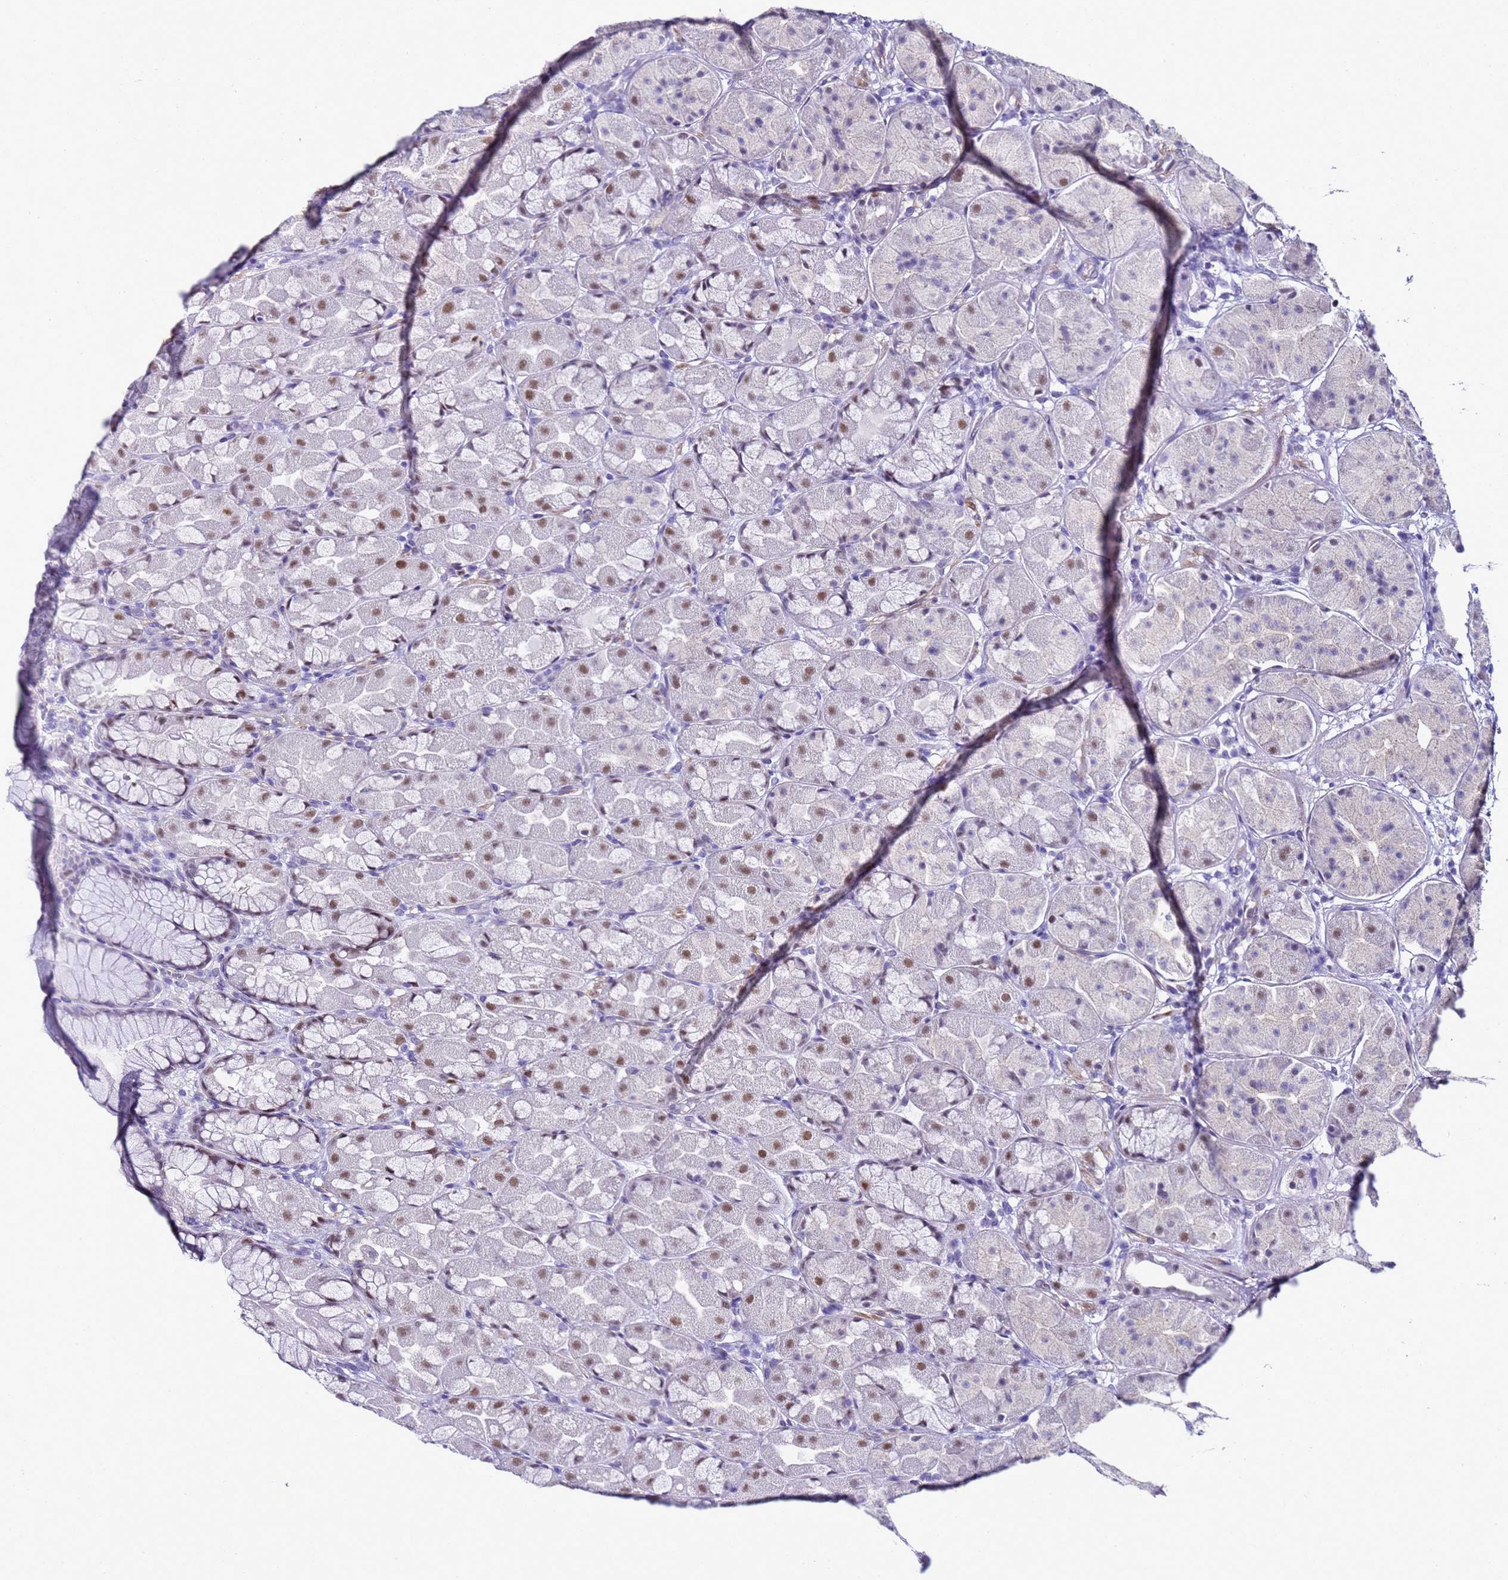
{"staining": {"intensity": "moderate", "quantity": "25%-75%", "location": "nuclear"}, "tissue": "stomach", "cell_type": "Glandular cells", "image_type": "normal", "snomed": [{"axis": "morphology", "description": "Normal tissue, NOS"}, {"axis": "topography", "description": "Stomach"}], "caption": "An immunohistochemistry (IHC) image of benign tissue is shown. Protein staining in brown labels moderate nuclear positivity in stomach within glandular cells.", "gene": "BCL7A", "patient": {"sex": "male", "age": 57}}